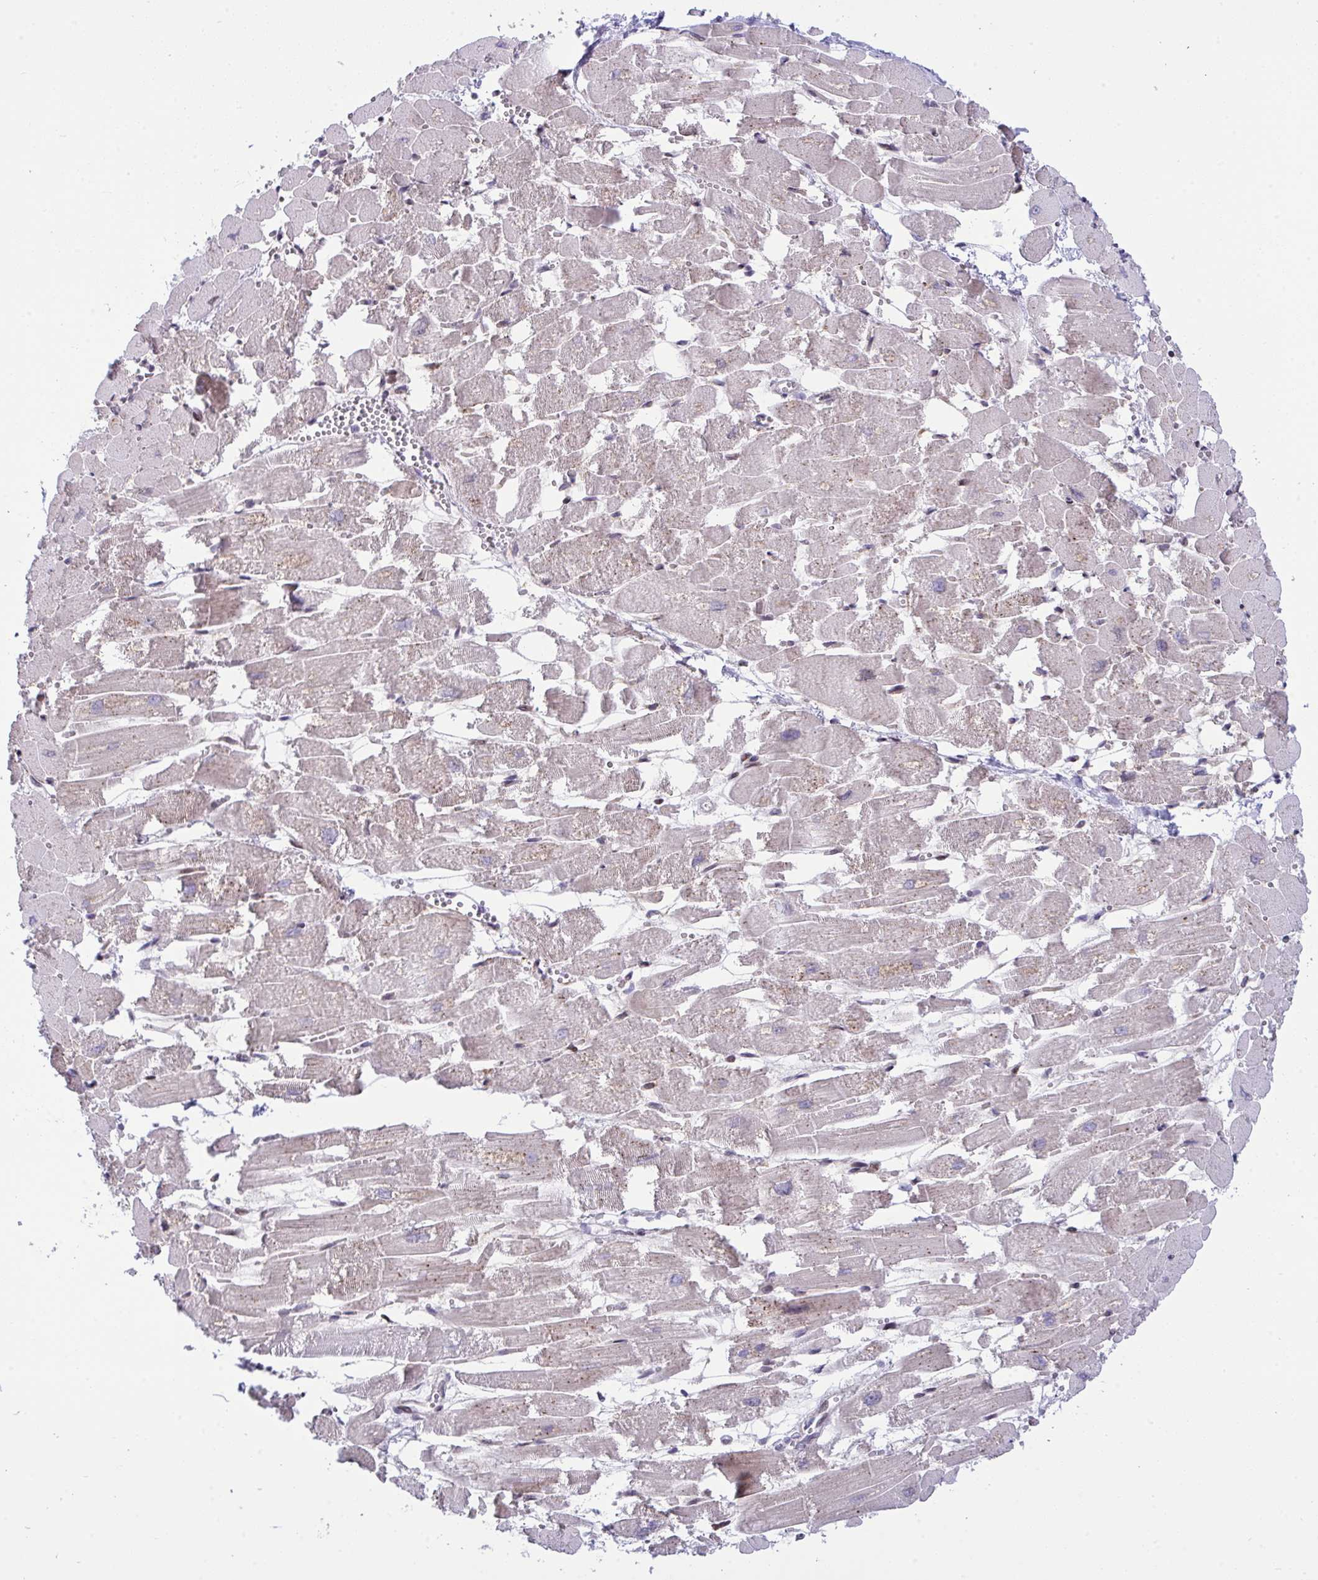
{"staining": {"intensity": "moderate", "quantity": "25%-75%", "location": "cytoplasmic/membranous,nuclear"}, "tissue": "heart muscle", "cell_type": "Cardiomyocytes", "image_type": "normal", "snomed": [{"axis": "morphology", "description": "Normal tissue, NOS"}, {"axis": "topography", "description": "Heart"}], "caption": "A medium amount of moderate cytoplasmic/membranous,nuclear positivity is seen in about 25%-75% of cardiomyocytes in unremarkable heart muscle.", "gene": "ZFHX3", "patient": {"sex": "female", "age": 52}}